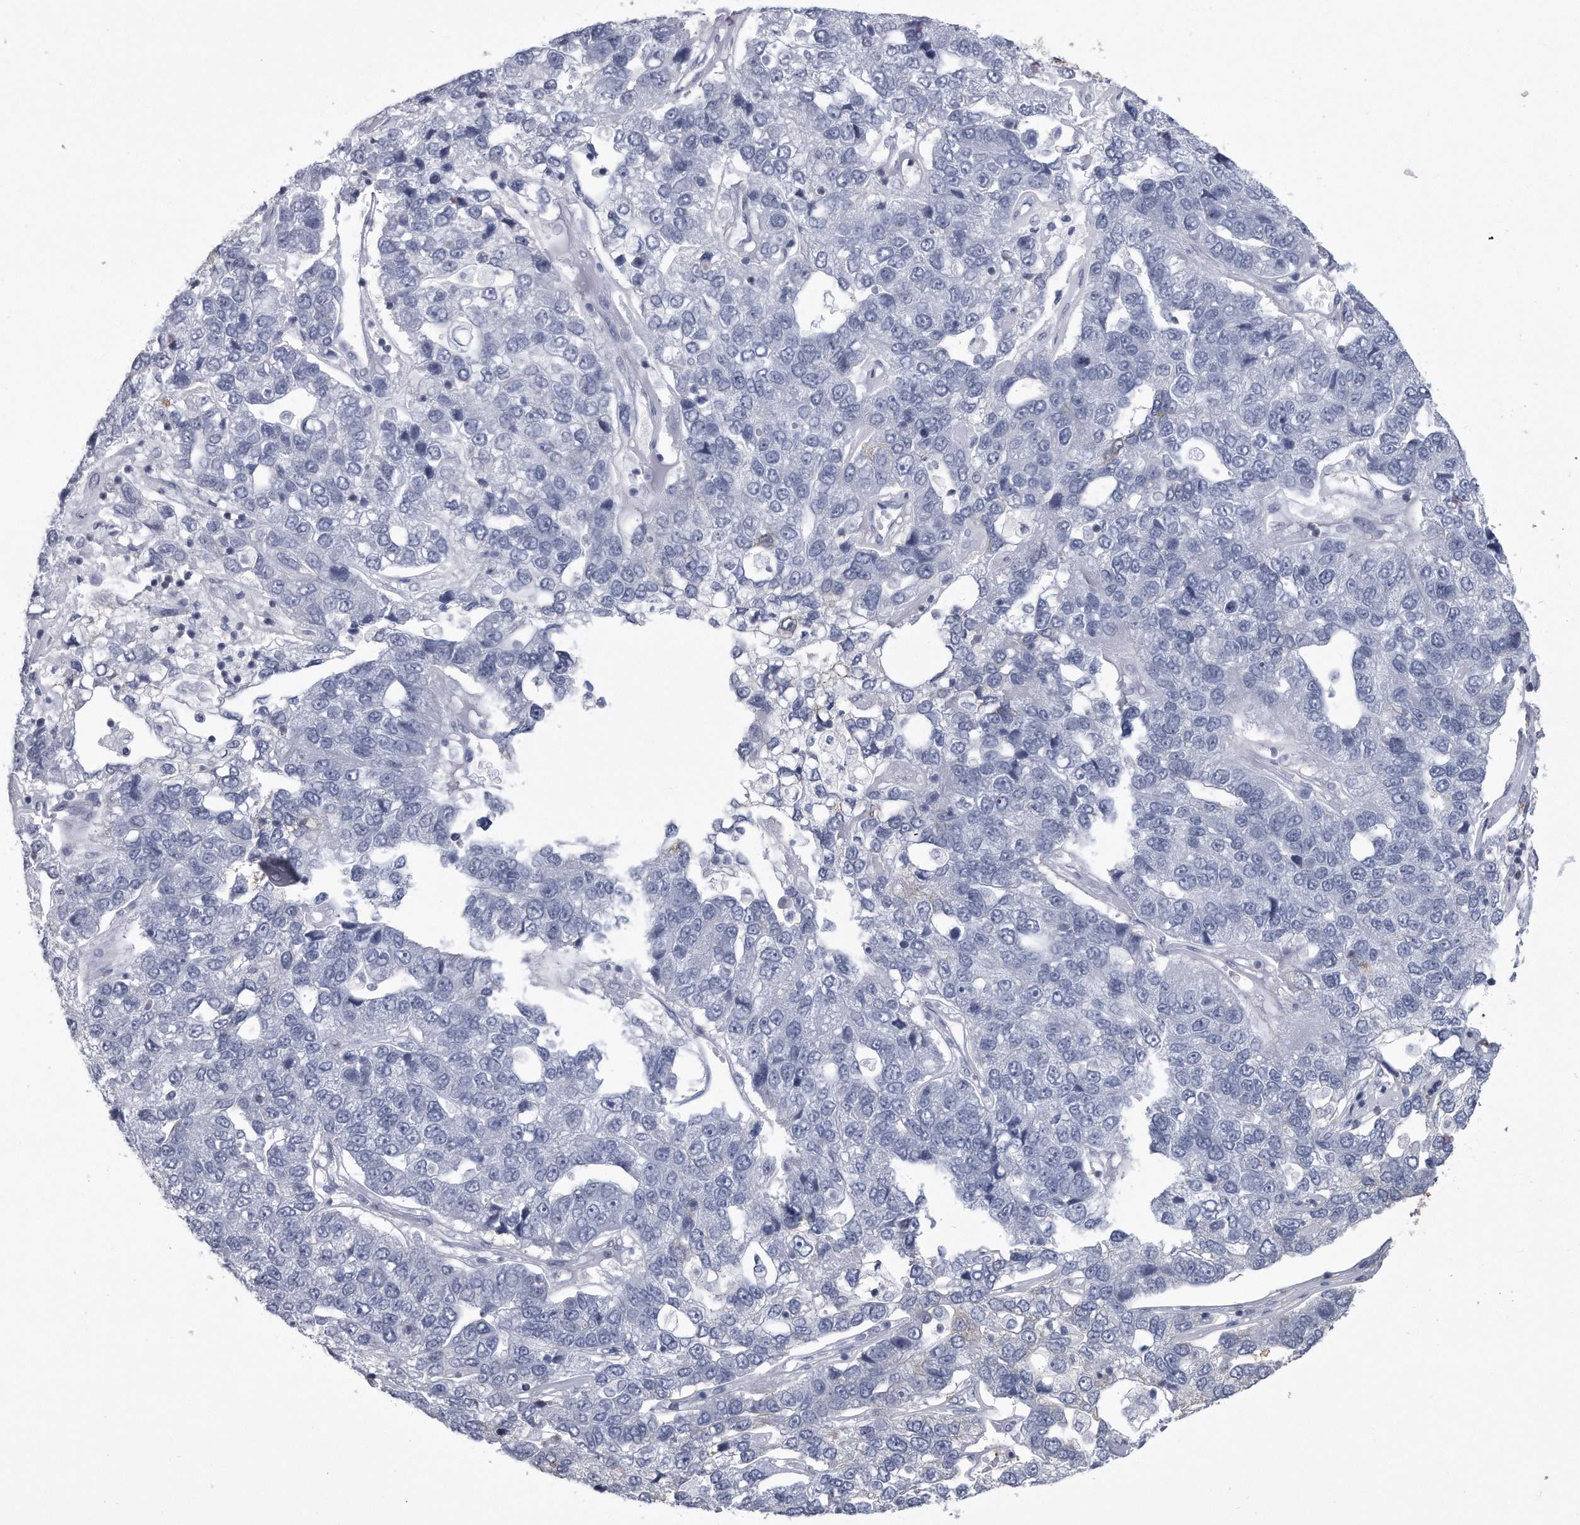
{"staining": {"intensity": "negative", "quantity": "none", "location": "none"}, "tissue": "pancreatic cancer", "cell_type": "Tumor cells", "image_type": "cancer", "snomed": [{"axis": "morphology", "description": "Adenocarcinoma, NOS"}, {"axis": "topography", "description": "Pancreas"}], "caption": "This is a micrograph of immunohistochemistry (IHC) staining of pancreatic adenocarcinoma, which shows no positivity in tumor cells.", "gene": "PYGB", "patient": {"sex": "female", "age": 61}}